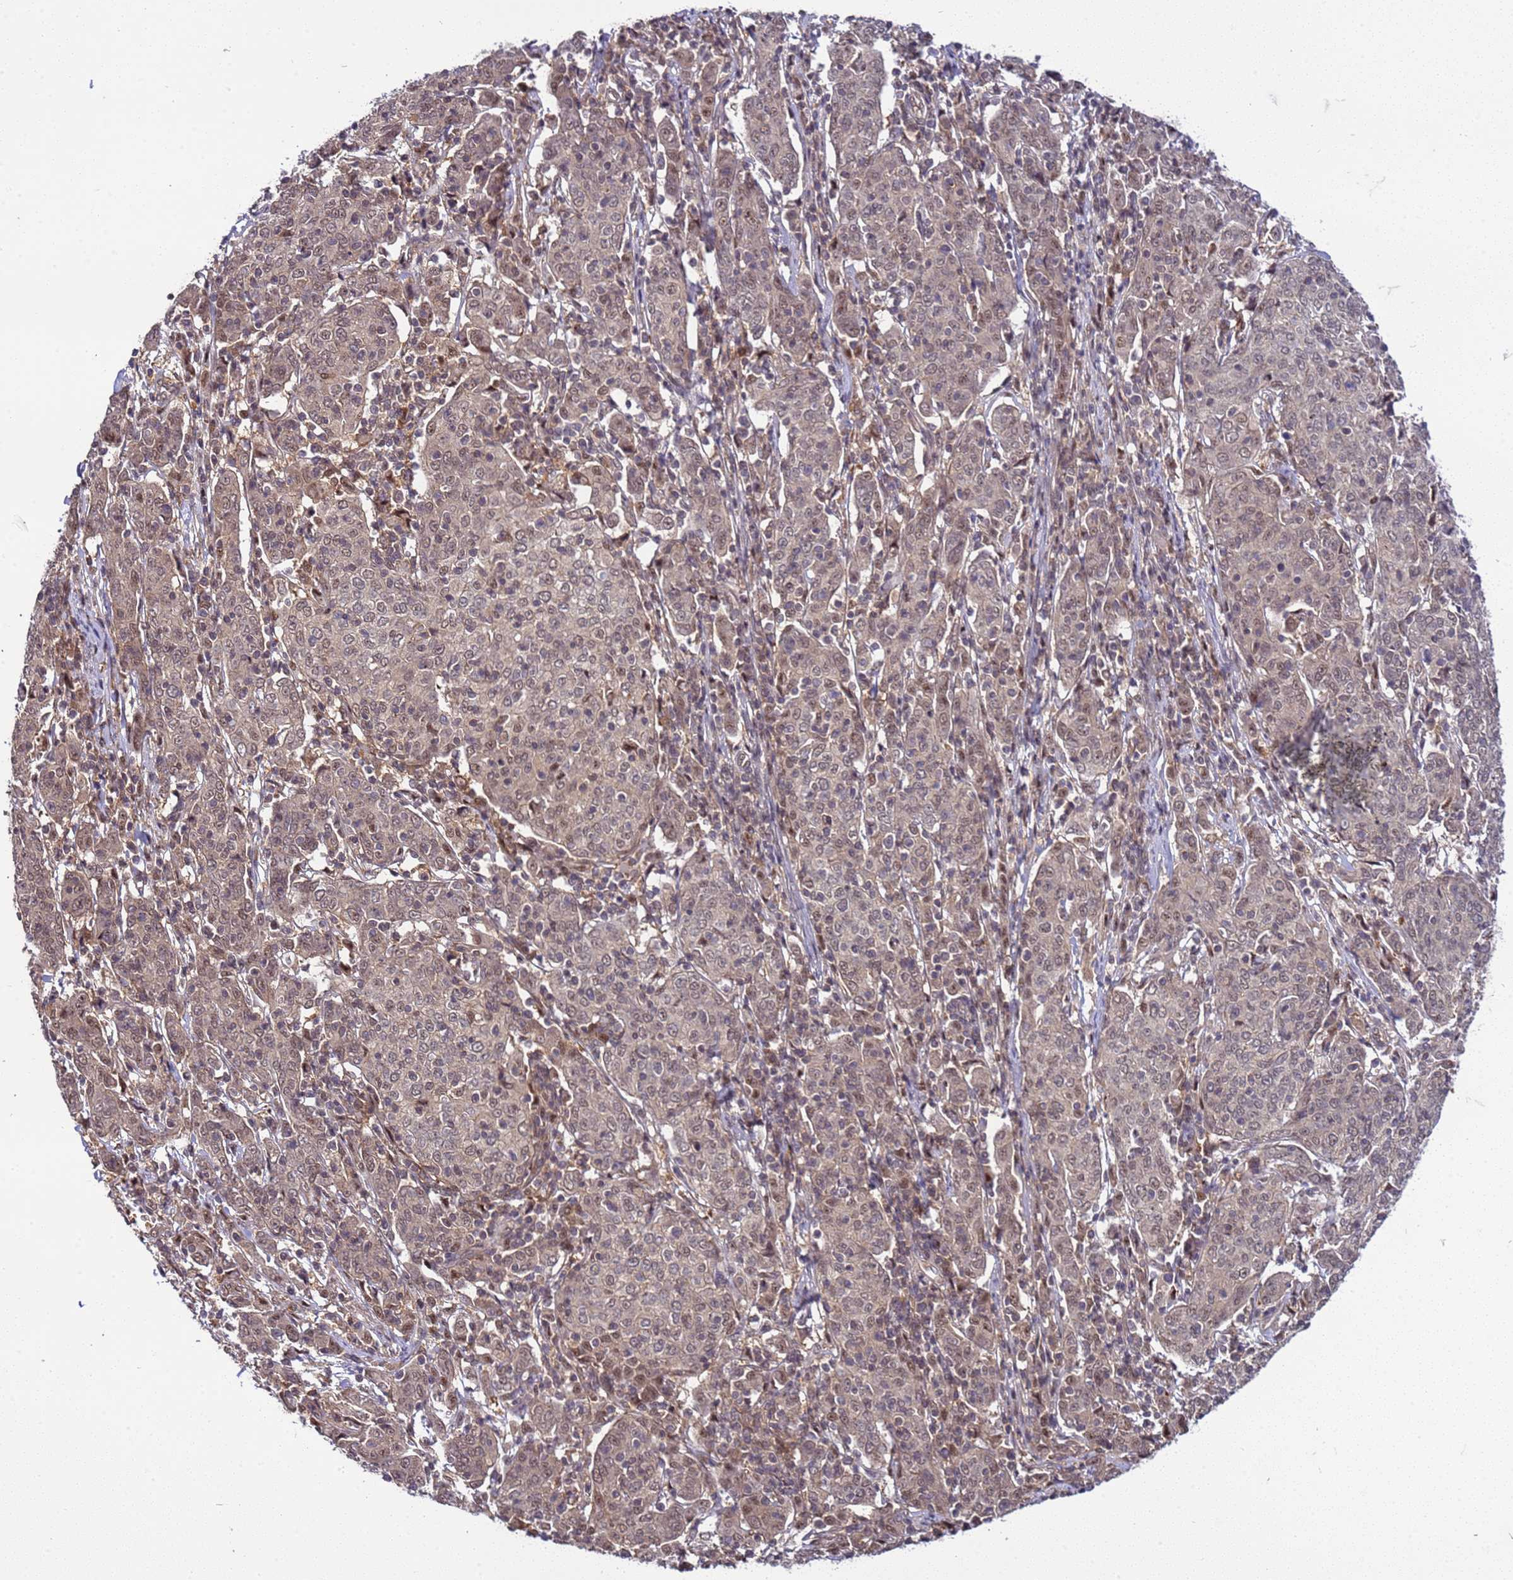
{"staining": {"intensity": "weak", "quantity": ">75%", "location": "cytoplasmic/membranous,nuclear"}, "tissue": "cervical cancer", "cell_type": "Tumor cells", "image_type": "cancer", "snomed": [{"axis": "morphology", "description": "Squamous cell carcinoma, NOS"}, {"axis": "topography", "description": "Cervix"}], "caption": "A photomicrograph showing weak cytoplasmic/membranous and nuclear positivity in about >75% of tumor cells in cervical cancer (squamous cell carcinoma), as visualized by brown immunohistochemical staining.", "gene": "GEN1", "patient": {"sex": "female", "age": 67}}